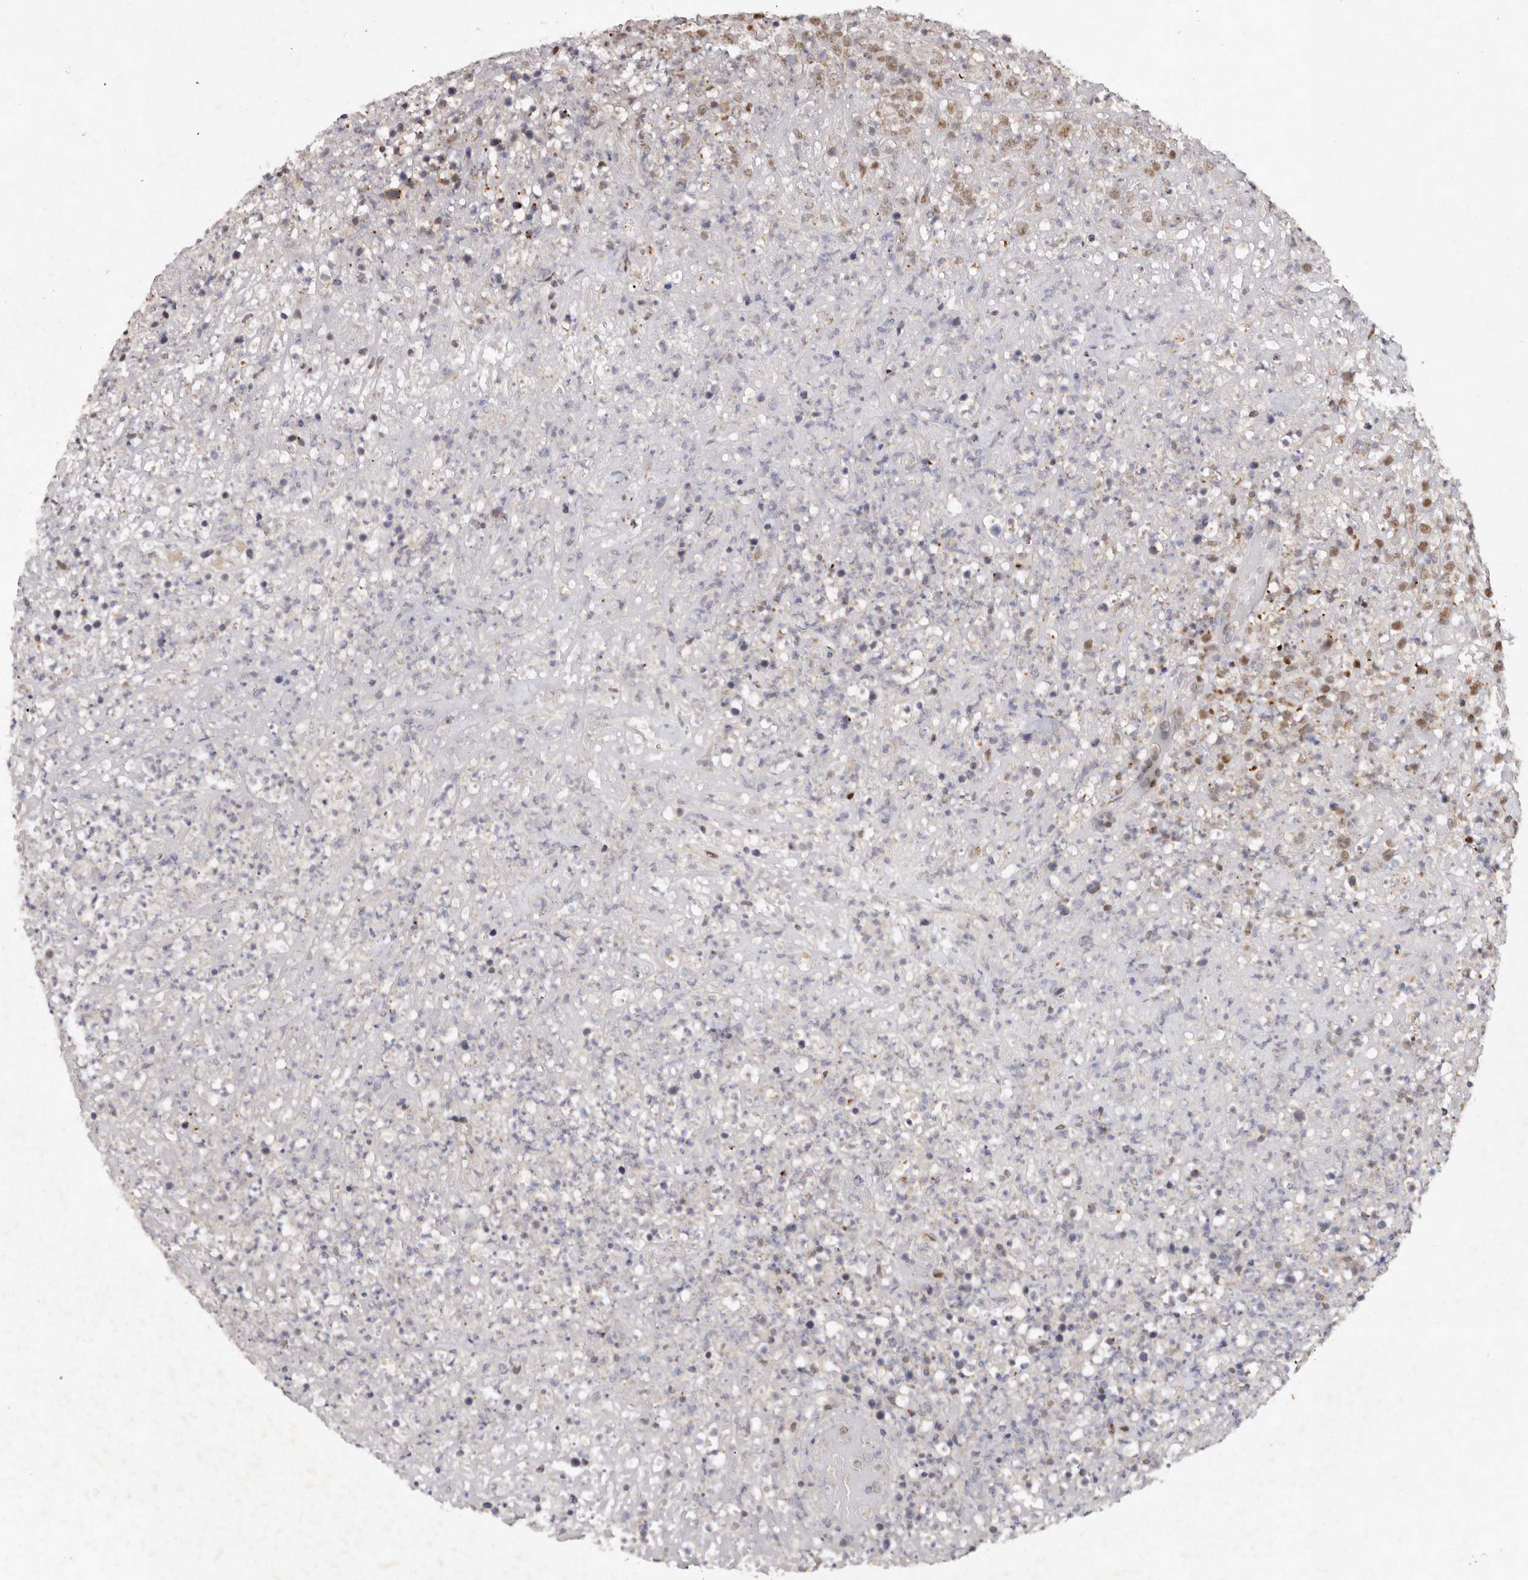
{"staining": {"intensity": "moderate", "quantity": ">75%", "location": "nuclear"}, "tissue": "lymphoma", "cell_type": "Tumor cells", "image_type": "cancer", "snomed": [{"axis": "morphology", "description": "Malignant lymphoma, non-Hodgkin's type, High grade"}, {"axis": "topography", "description": "Colon"}], "caption": "Moderate nuclear positivity for a protein is identified in about >75% of tumor cells of high-grade malignant lymphoma, non-Hodgkin's type using immunohistochemistry.", "gene": "KLF7", "patient": {"sex": "female", "age": 53}}